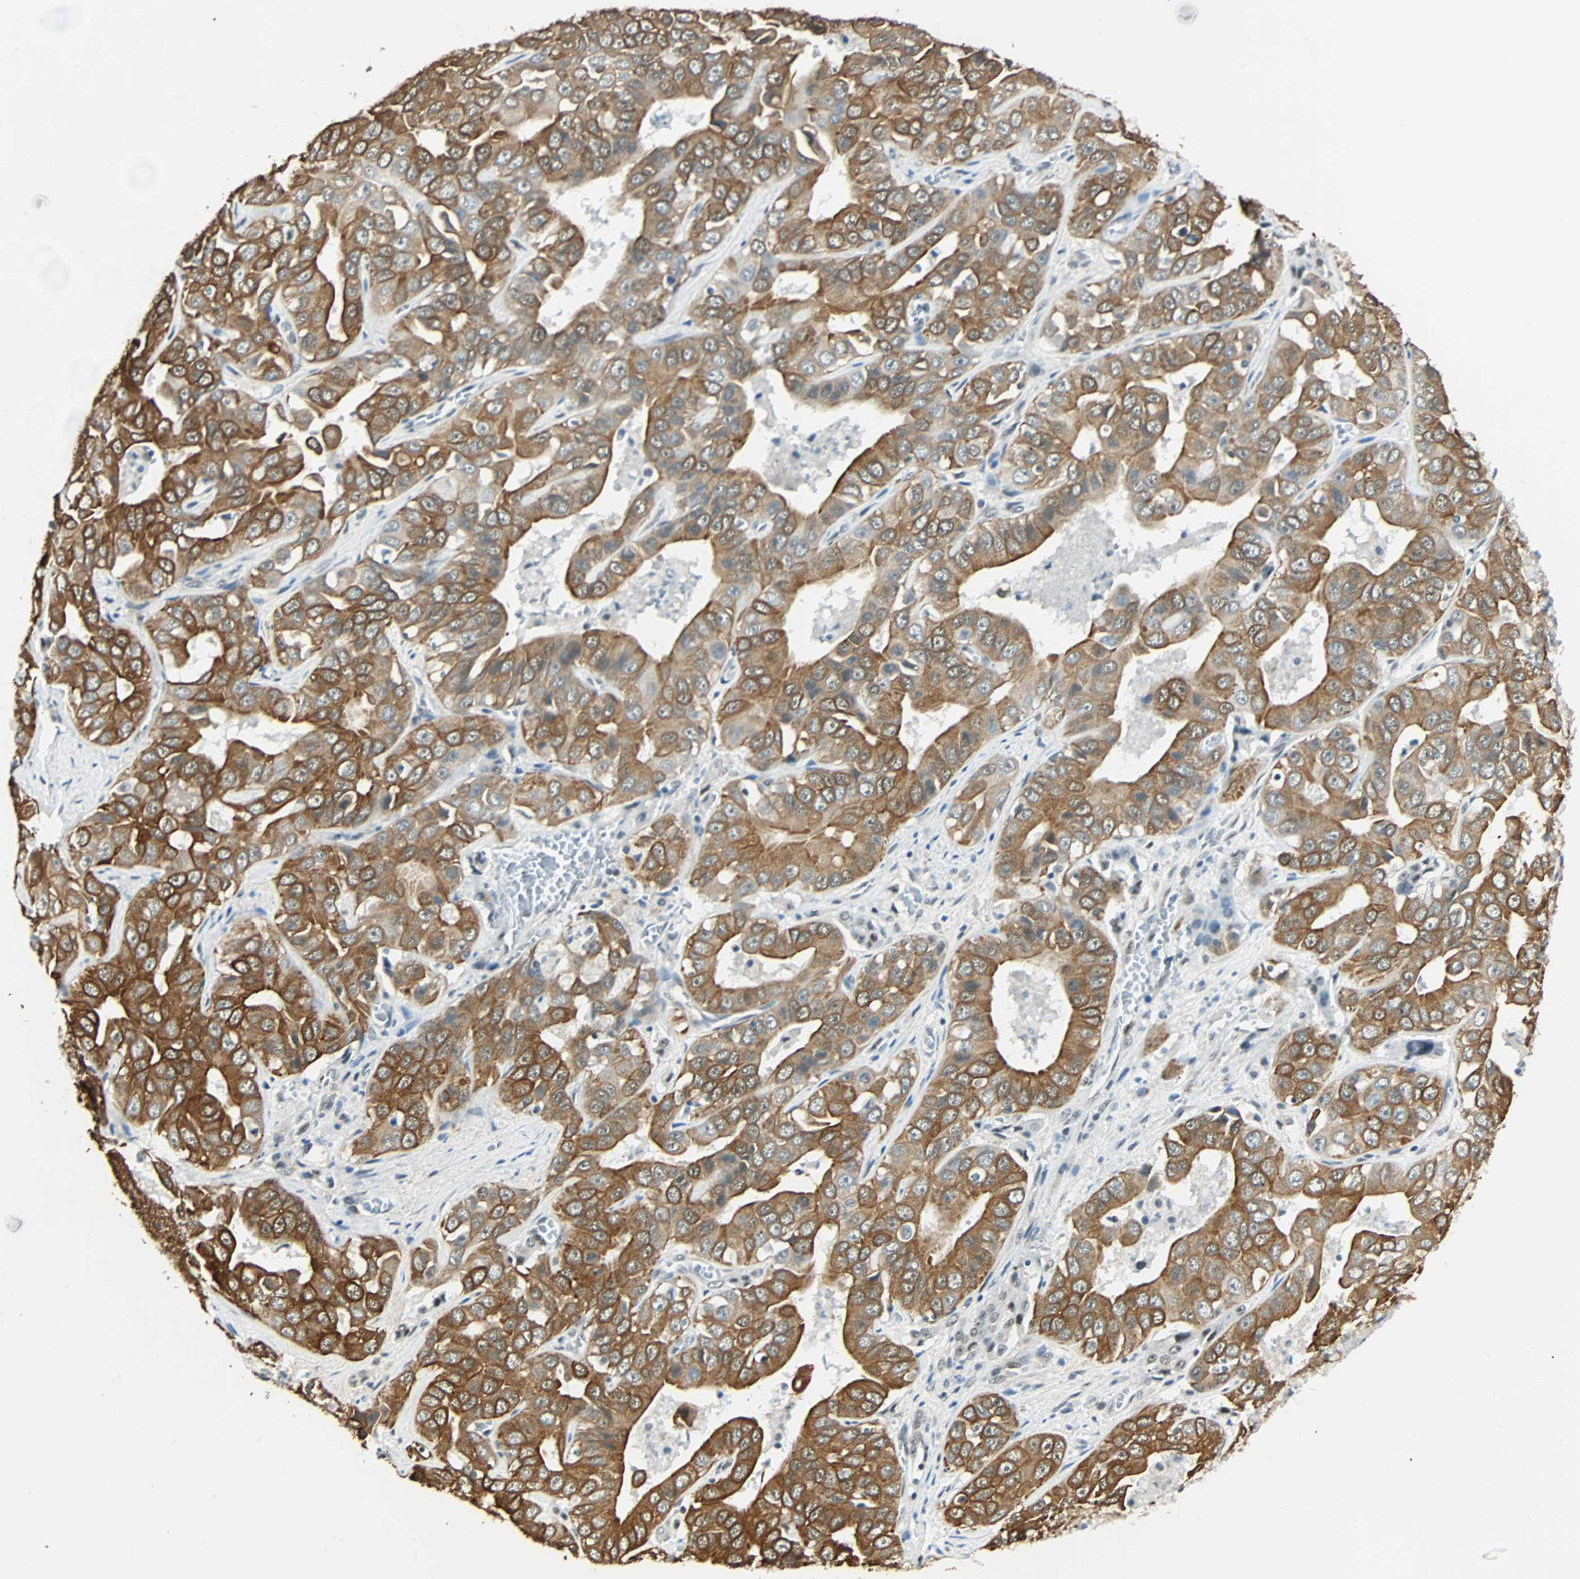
{"staining": {"intensity": "strong", "quantity": ">75%", "location": "cytoplasmic/membranous"}, "tissue": "liver cancer", "cell_type": "Tumor cells", "image_type": "cancer", "snomed": [{"axis": "morphology", "description": "Cholangiocarcinoma"}, {"axis": "topography", "description": "Liver"}], "caption": "The histopathology image exhibits staining of liver cholangiocarcinoma, revealing strong cytoplasmic/membranous protein expression (brown color) within tumor cells. (brown staining indicates protein expression, while blue staining denotes nuclei).", "gene": "NELFE", "patient": {"sex": "female", "age": 52}}